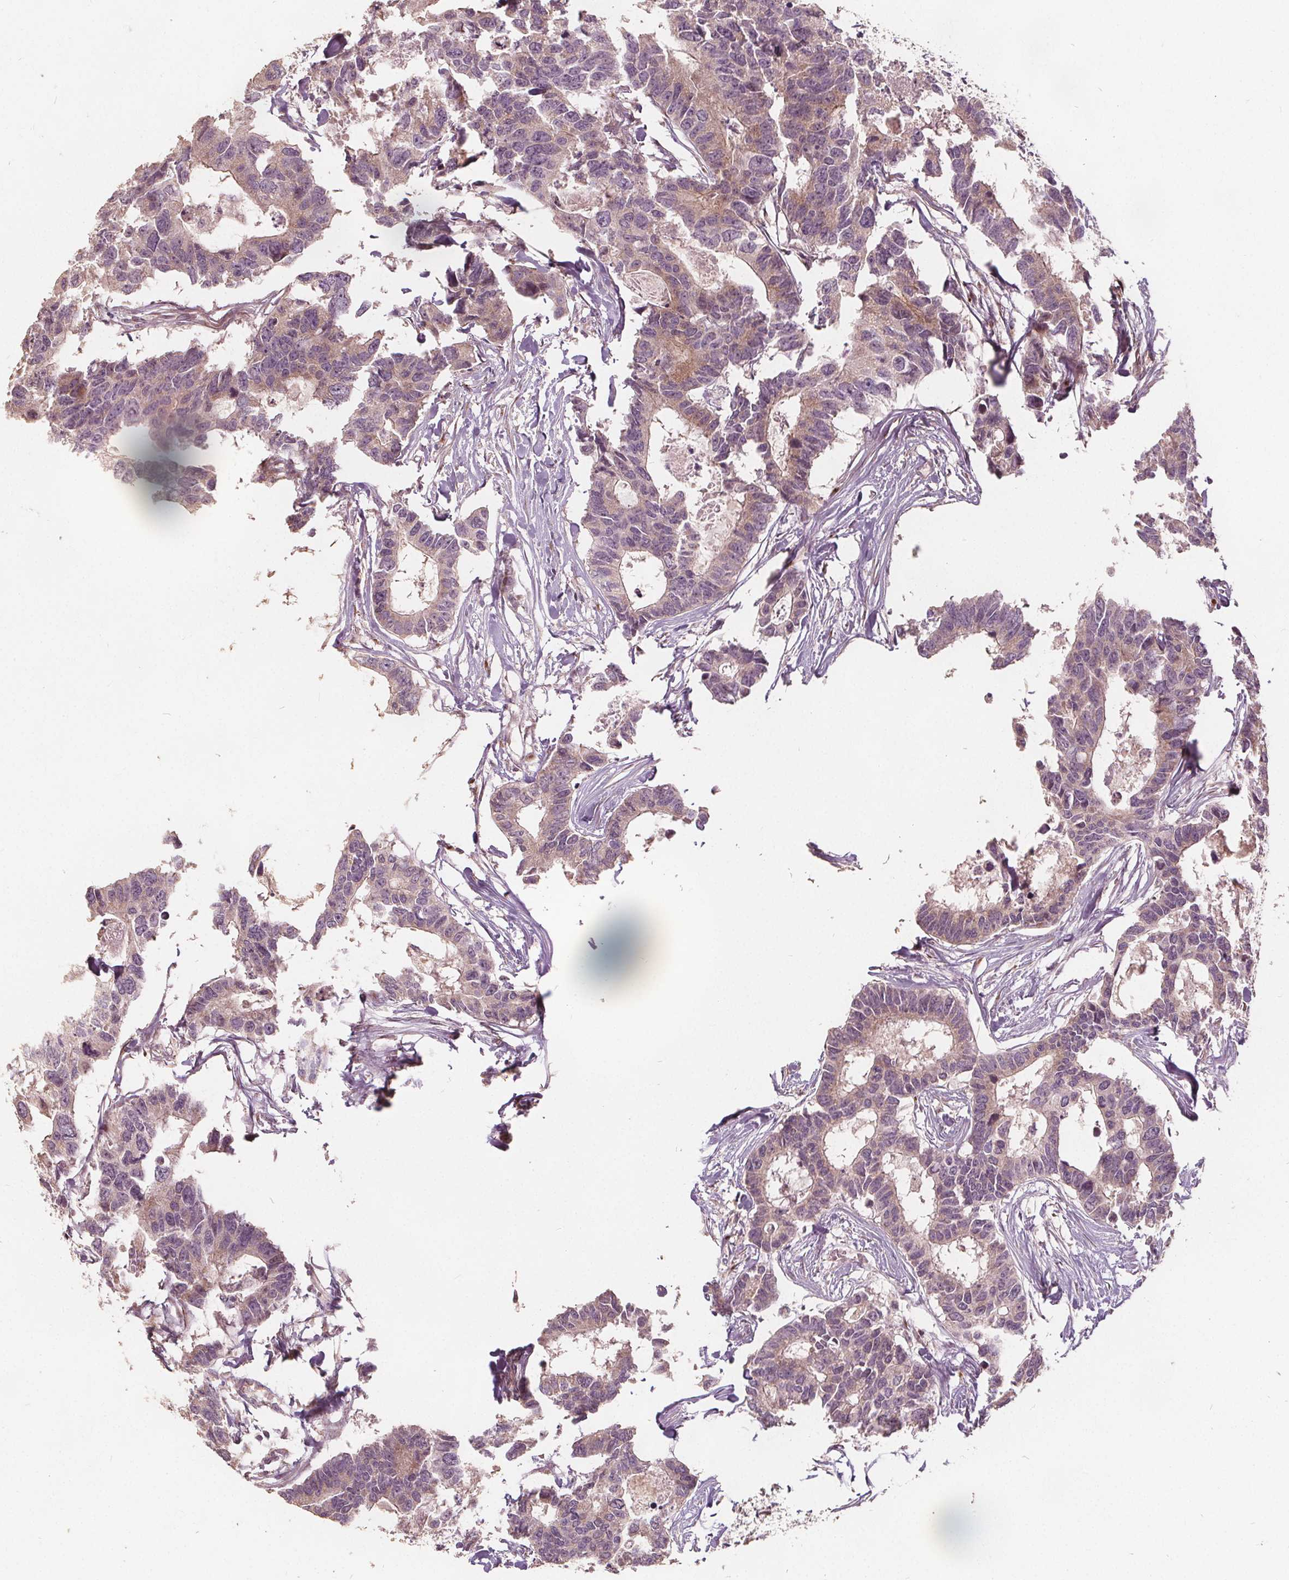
{"staining": {"intensity": "weak", "quantity": "25%-75%", "location": "cytoplasmic/membranous"}, "tissue": "colorectal cancer", "cell_type": "Tumor cells", "image_type": "cancer", "snomed": [{"axis": "morphology", "description": "Adenocarcinoma, NOS"}, {"axis": "topography", "description": "Rectum"}], "caption": "Colorectal cancer stained with a brown dye exhibits weak cytoplasmic/membranous positive expression in approximately 25%-75% of tumor cells.", "gene": "PTPRT", "patient": {"sex": "male", "age": 57}}